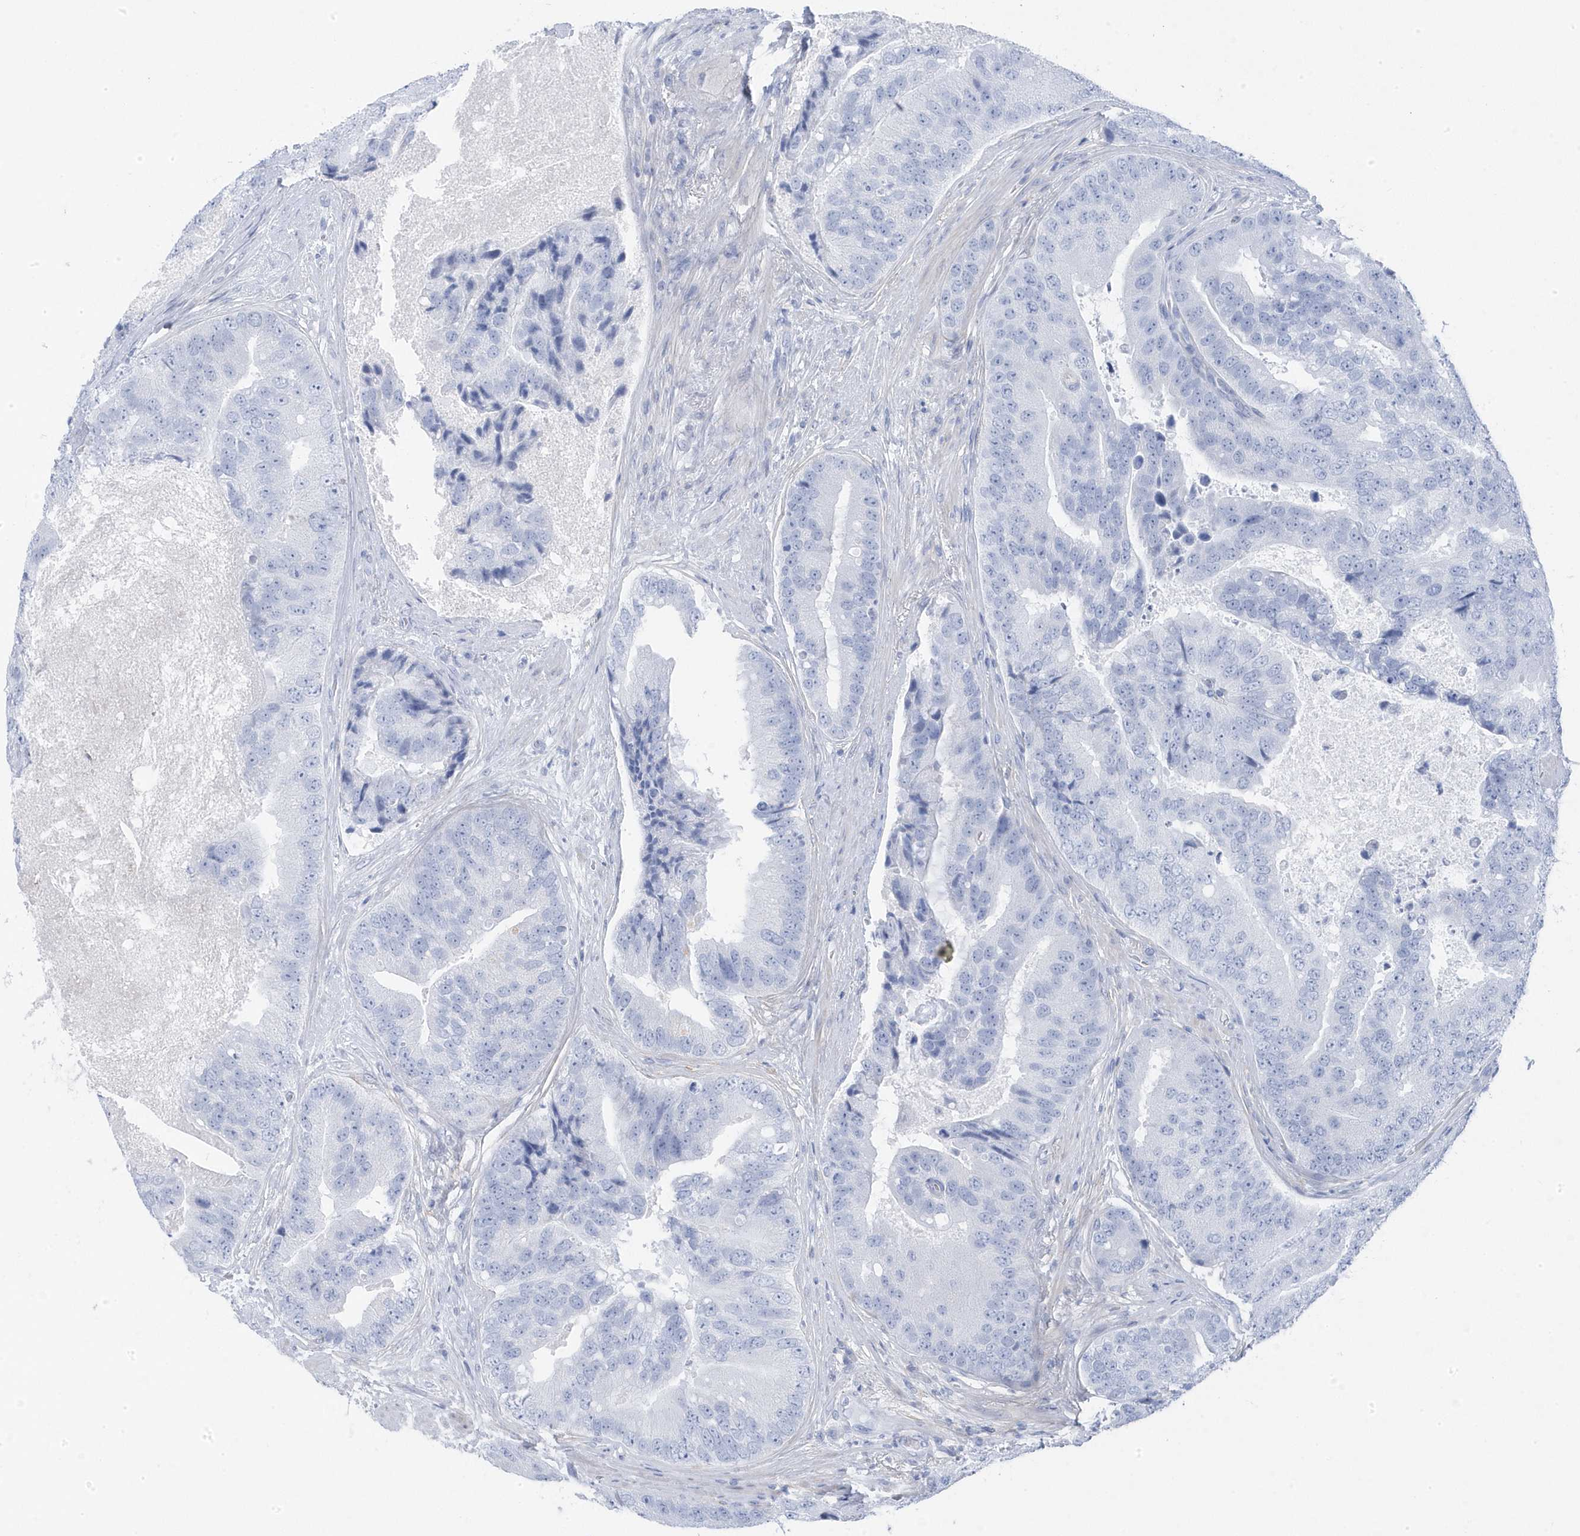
{"staining": {"intensity": "negative", "quantity": "none", "location": "none"}, "tissue": "prostate cancer", "cell_type": "Tumor cells", "image_type": "cancer", "snomed": [{"axis": "morphology", "description": "Adenocarcinoma, High grade"}, {"axis": "topography", "description": "Prostate"}], "caption": "The micrograph displays no significant staining in tumor cells of prostate cancer (high-grade adenocarcinoma).", "gene": "ANAPC1", "patient": {"sex": "male", "age": 70}}